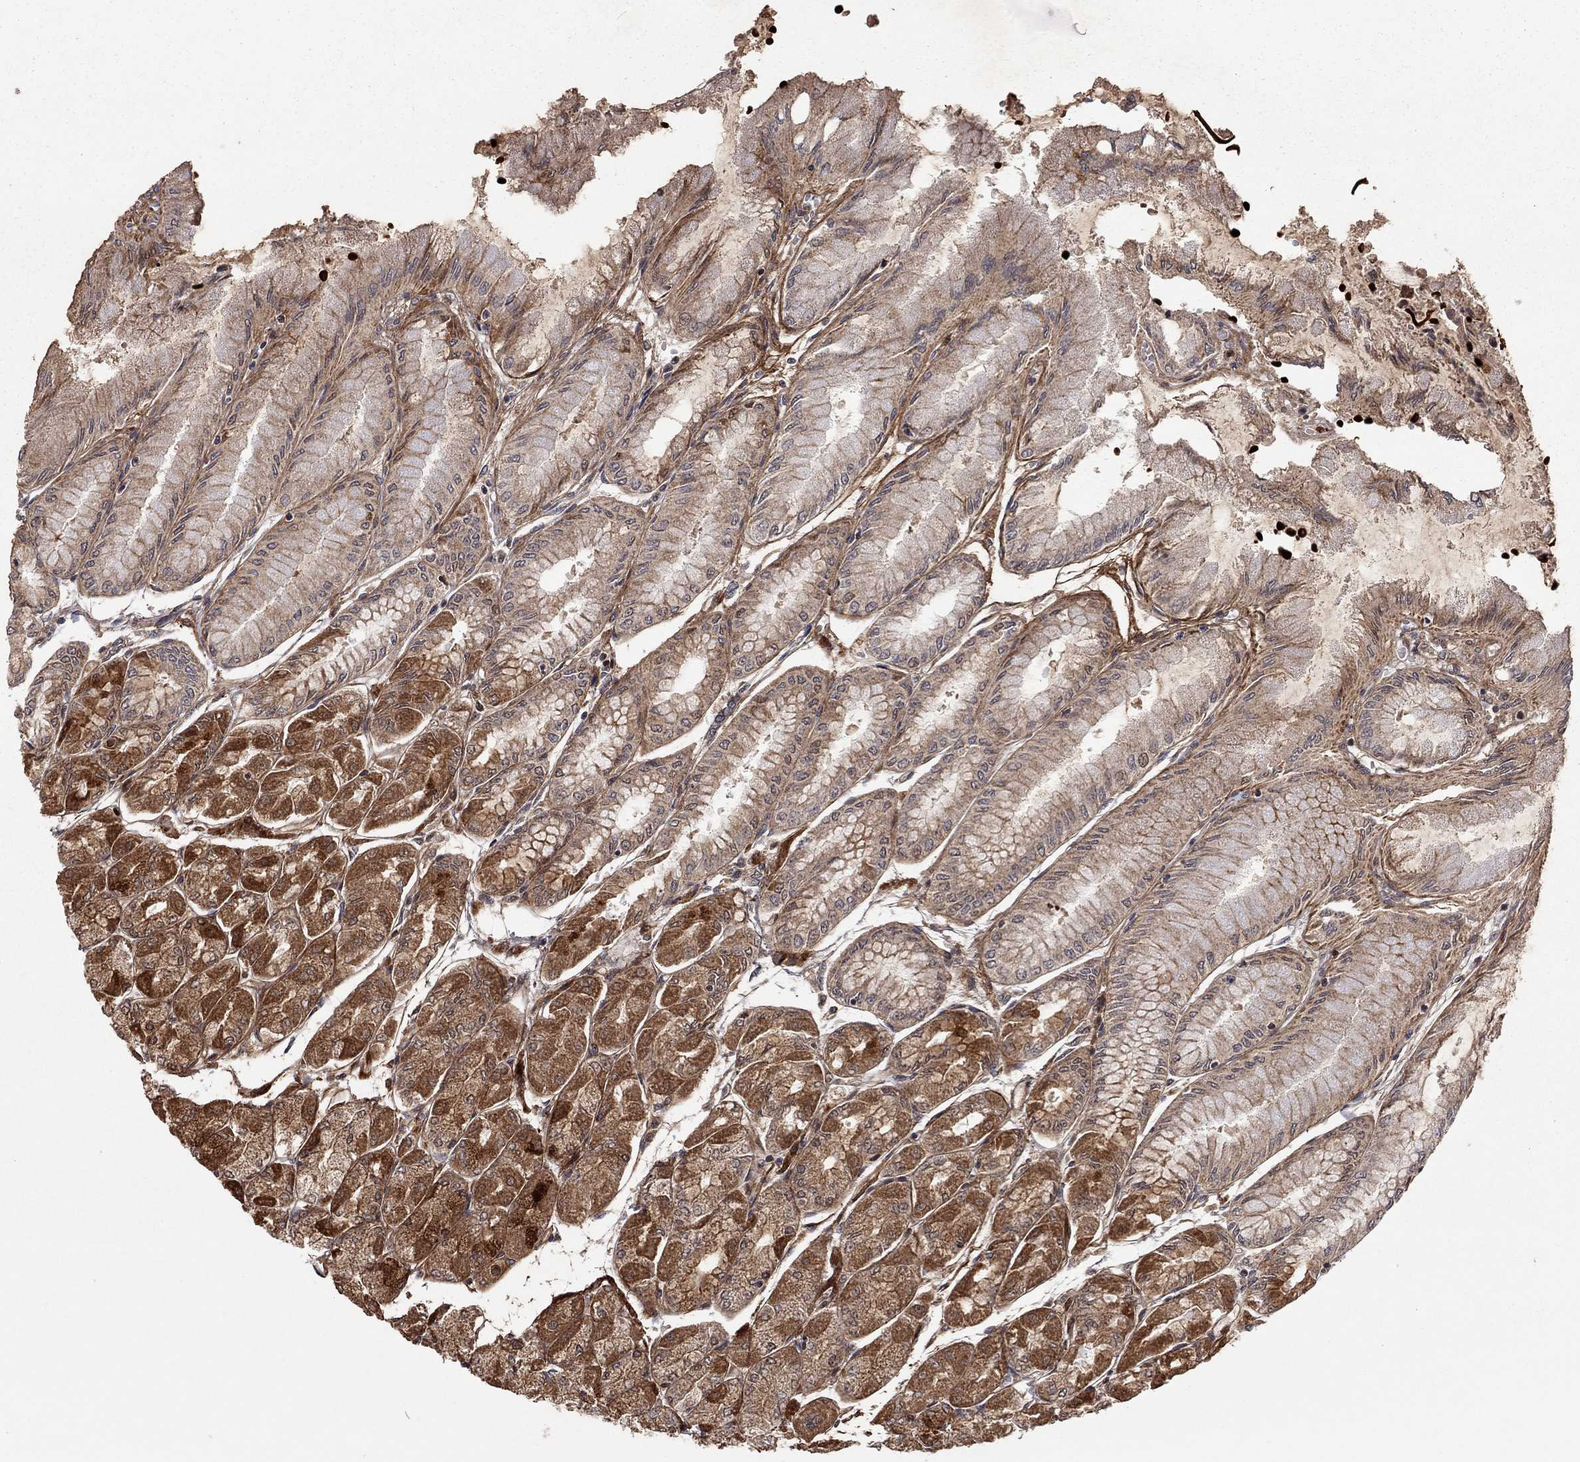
{"staining": {"intensity": "strong", "quantity": "25%-75%", "location": "cytoplasmic/membranous"}, "tissue": "stomach", "cell_type": "Glandular cells", "image_type": "normal", "snomed": [{"axis": "morphology", "description": "Normal tissue, NOS"}, {"axis": "topography", "description": "Stomach, upper"}], "caption": "This is an image of immunohistochemistry (IHC) staining of unremarkable stomach, which shows strong staining in the cytoplasmic/membranous of glandular cells.", "gene": "IDS", "patient": {"sex": "male", "age": 60}}